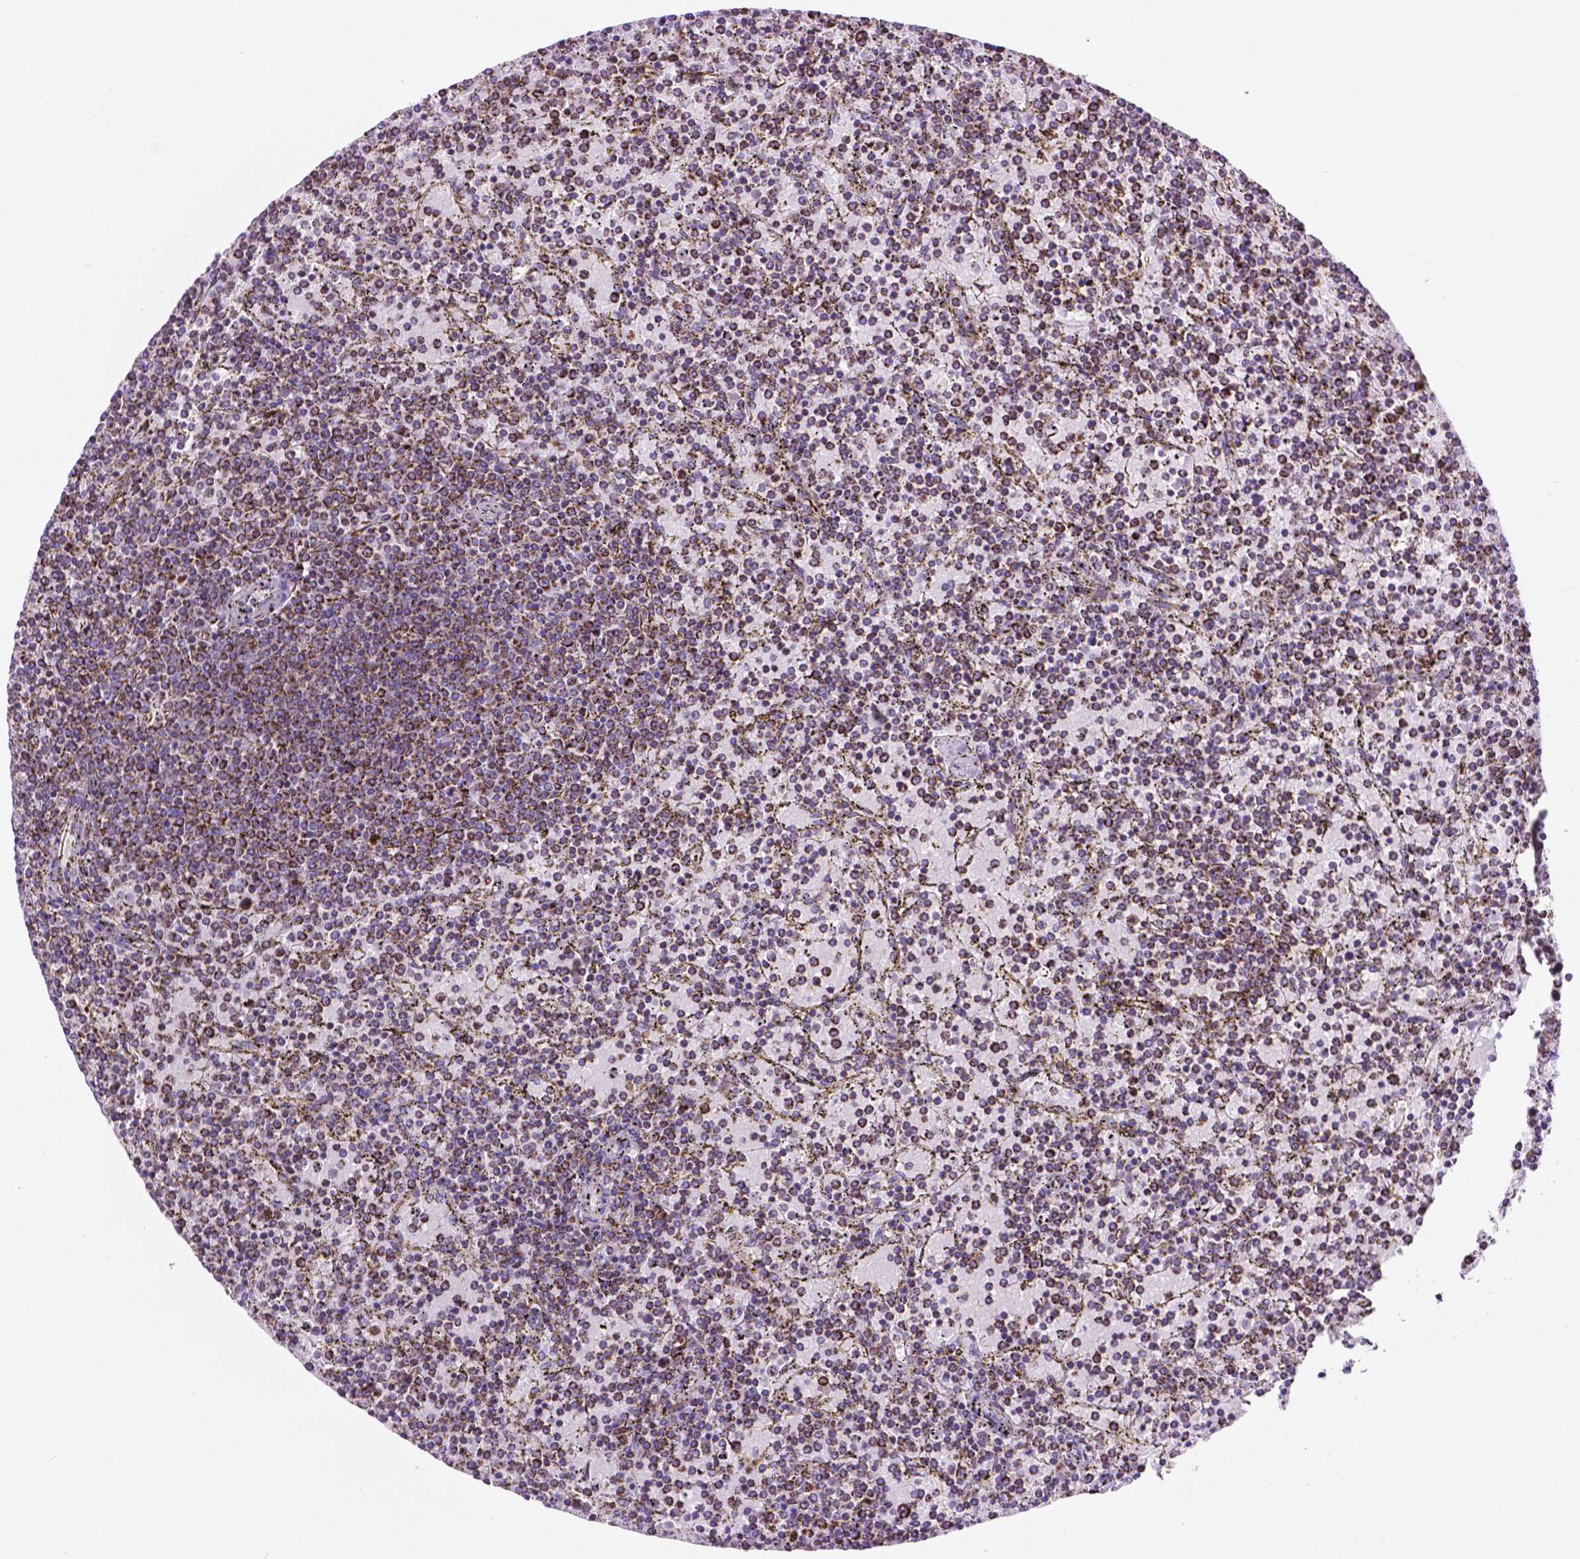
{"staining": {"intensity": "moderate", "quantity": ">75%", "location": "cytoplasmic/membranous"}, "tissue": "lymphoma", "cell_type": "Tumor cells", "image_type": "cancer", "snomed": [{"axis": "morphology", "description": "Malignant lymphoma, non-Hodgkin's type, Low grade"}, {"axis": "topography", "description": "Spleen"}], "caption": "Immunohistochemistry (DAB (3,3'-diaminobenzidine)) staining of low-grade malignant lymphoma, non-Hodgkin's type reveals moderate cytoplasmic/membranous protein expression in approximately >75% of tumor cells.", "gene": "GDPD5", "patient": {"sex": "female", "age": 77}}